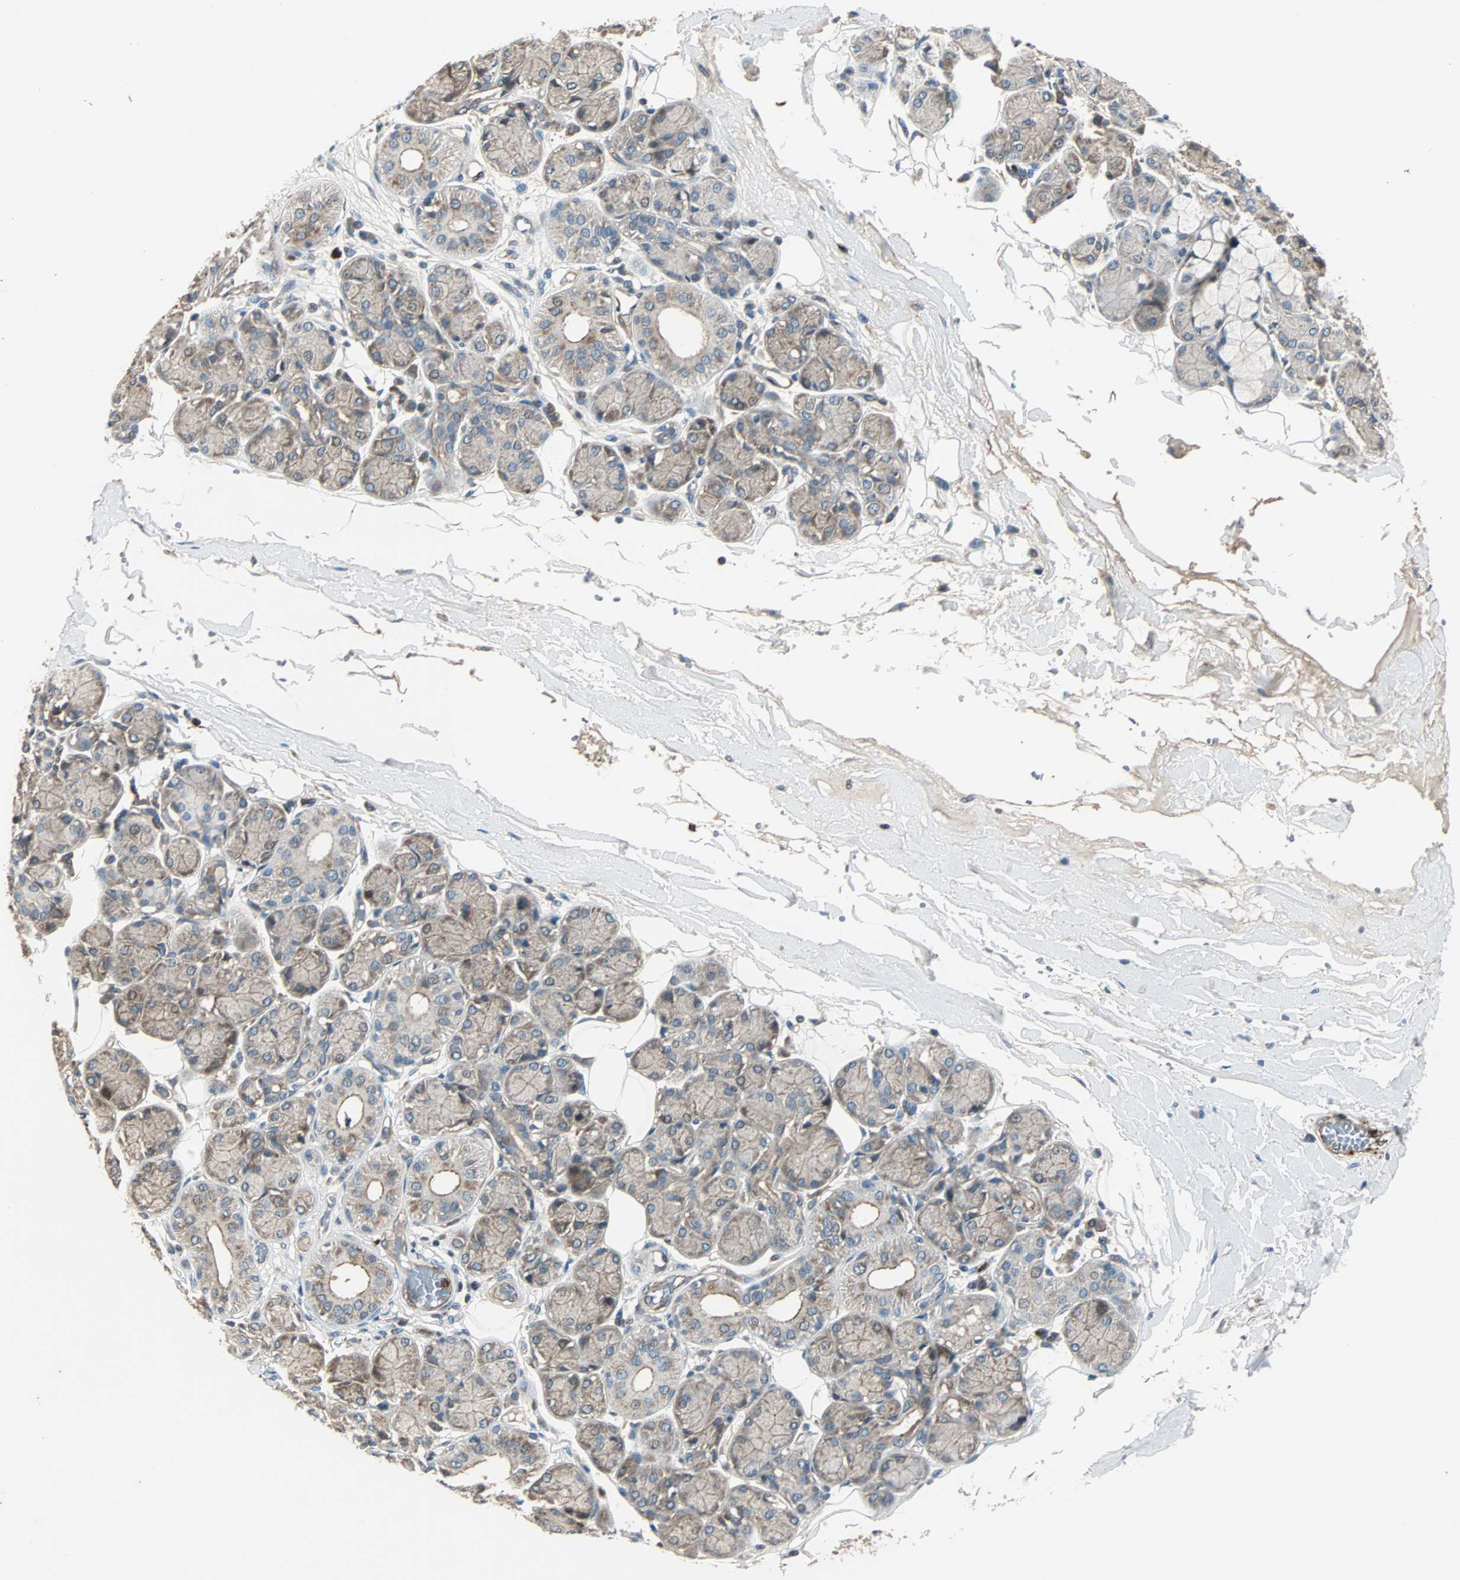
{"staining": {"intensity": "weak", "quantity": "25%-75%", "location": "cytoplasmic/membranous"}, "tissue": "salivary gland", "cell_type": "Glandular cells", "image_type": "normal", "snomed": [{"axis": "morphology", "description": "Normal tissue, NOS"}, {"axis": "topography", "description": "Salivary gland"}], "caption": "The image displays staining of unremarkable salivary gland, revealing weak cytoplasmic/membranous protein expression (brown color) within glandular cells.", "gene": "GCK", "patient": {"sex": "male", "age": 54}}